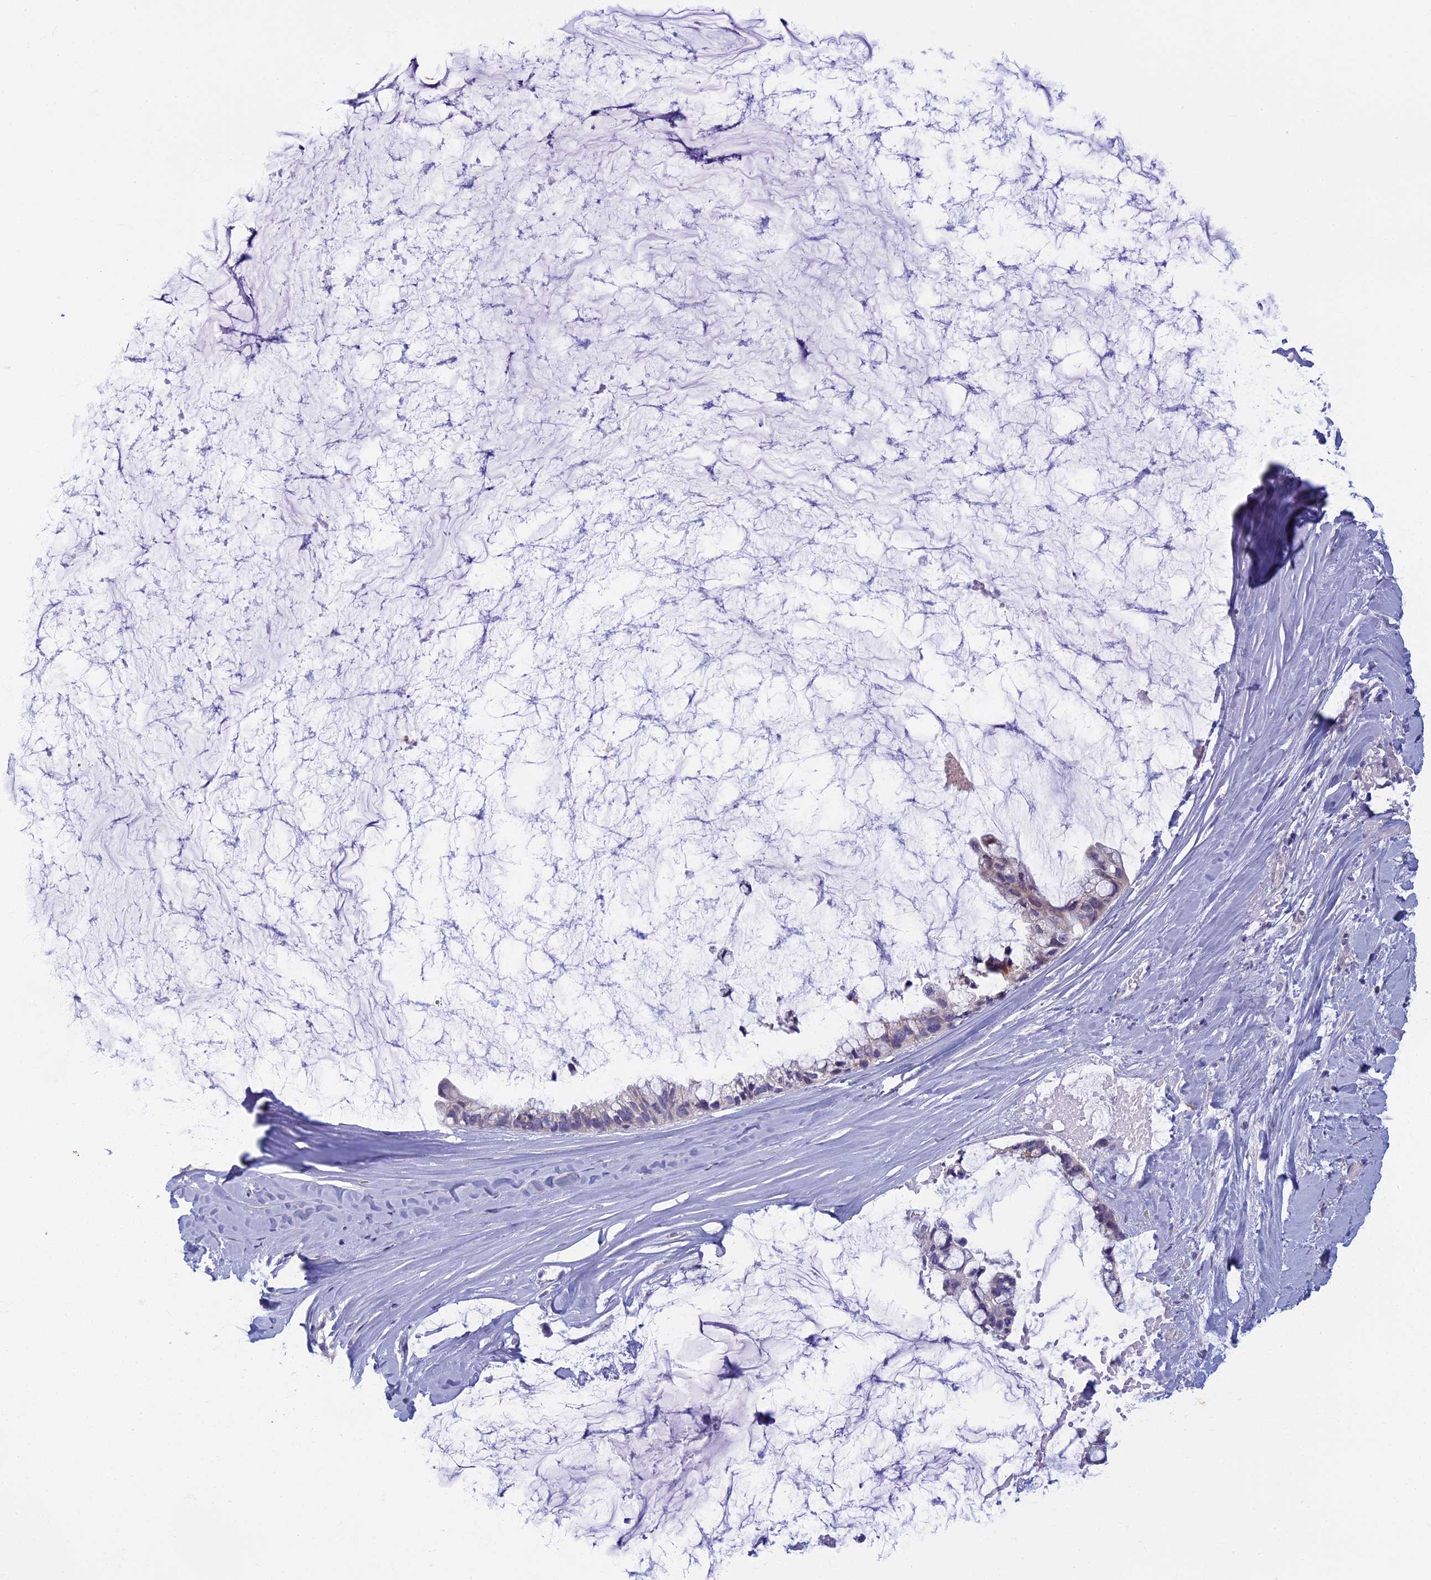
{"staining": {"intensity": "negative", "quantity": "none", "location": "none"}, "tissue": "ovarian cancer", "cell_type": "Tumor cells", "image_type": "cancer", "snomed": [{"axis": "morphology", "description": "Cystadenocarcinoma, mucinous, NOS"}, {"axis": "topography", "description": "Ovary"}], "caption": "A high-resolution photomicrograph shows immunohistochemistry (IHC) staining of ovarian mucinous cystadenocarcinoma, which reveals no significant expression in tumor cells.", "gene": "DDX51", "patient": {"sex": "female", "age": 39}}